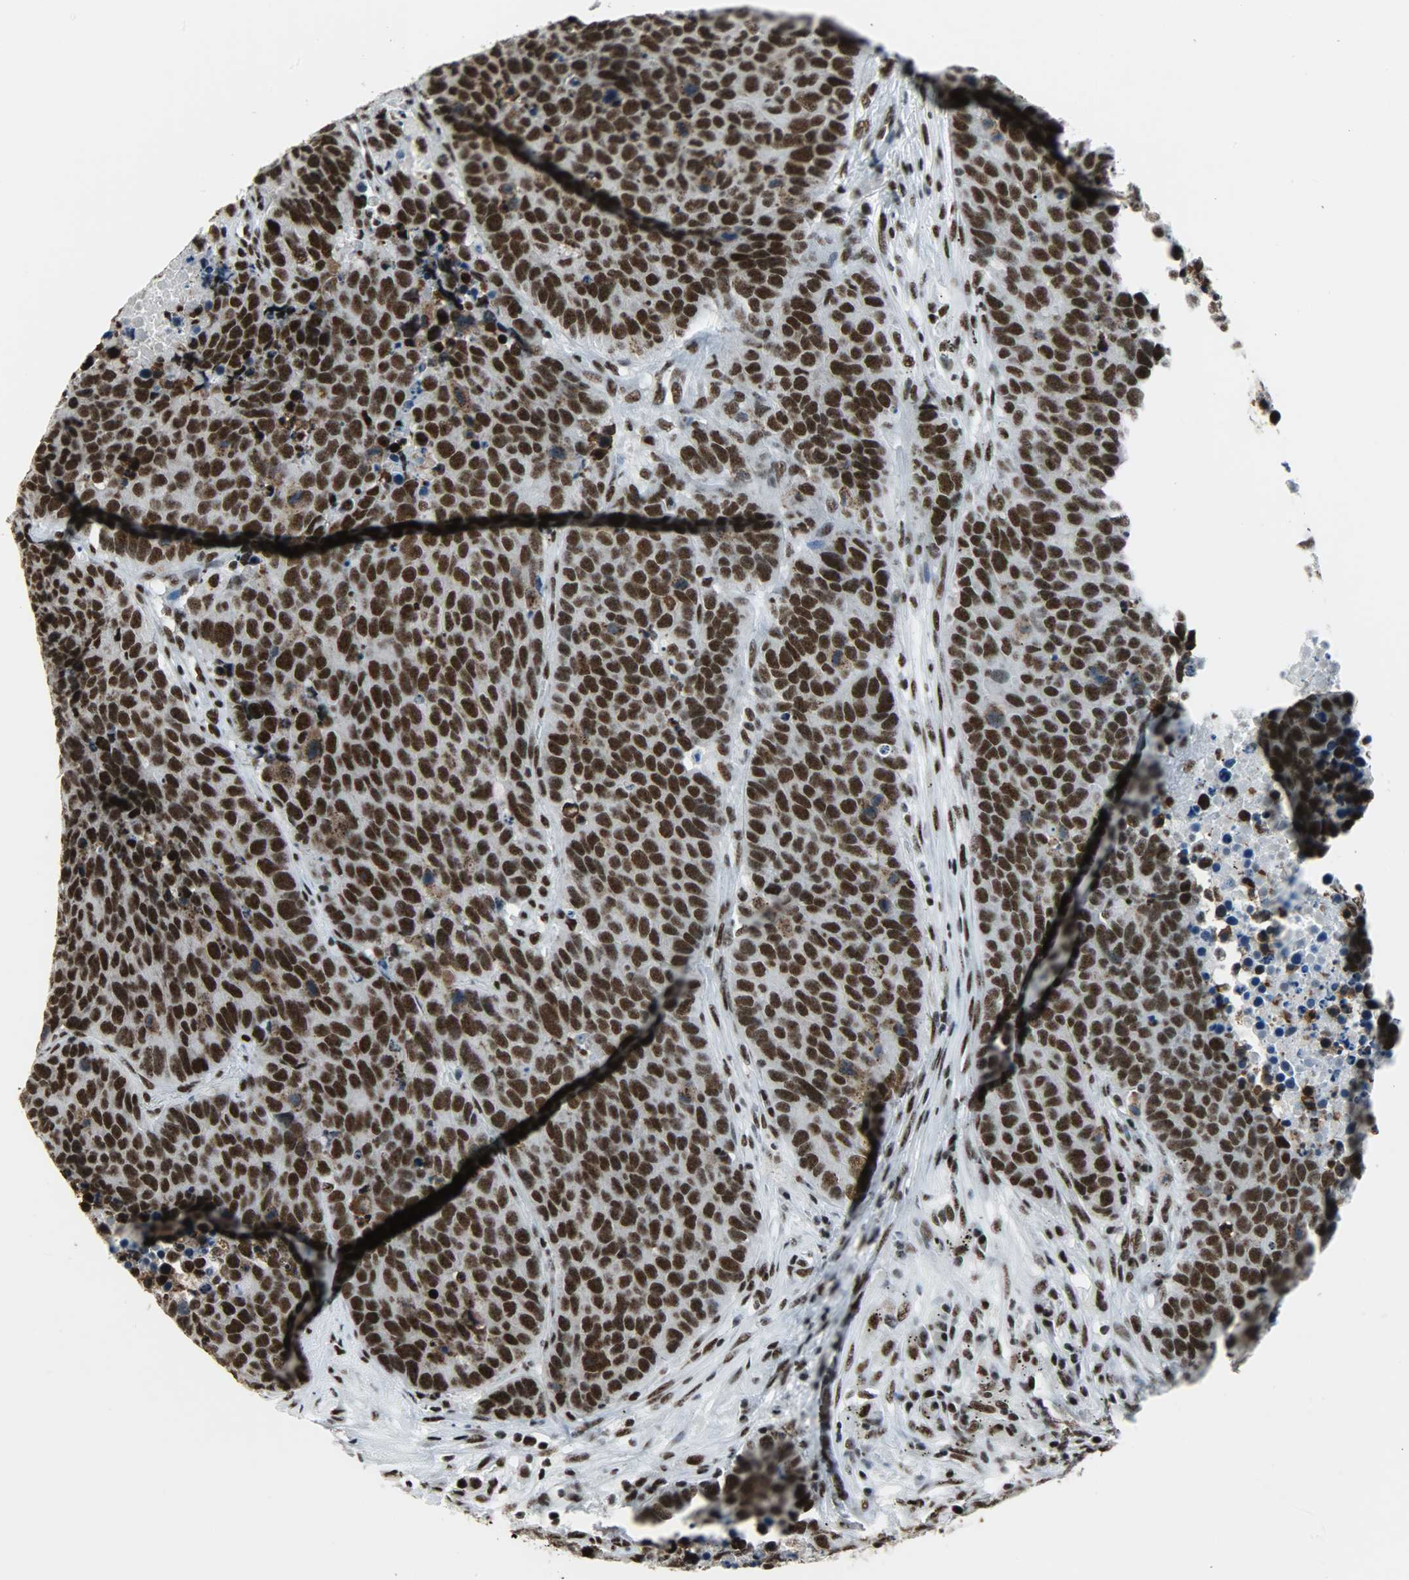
{"staining": {"intensity": "strong", "quantity": ">75%", "location": "nuclear"}, "tissue": "carcinoid", "cell_type": "Tumor cells", "image_type": "cancer", "snomed": [{"axis": "morphology", "description": "Carcinoid, malignant, NOS"}, {"axis": "topography", "description": "Lung"}], "caption": "Human carcinoid (malignant) stained with a brown dye reveals strong nuclear positive expression in approximately >75% of tumor cells.", "gene": "SNRPA", "patient": {"sex": "male", "age": 60}}